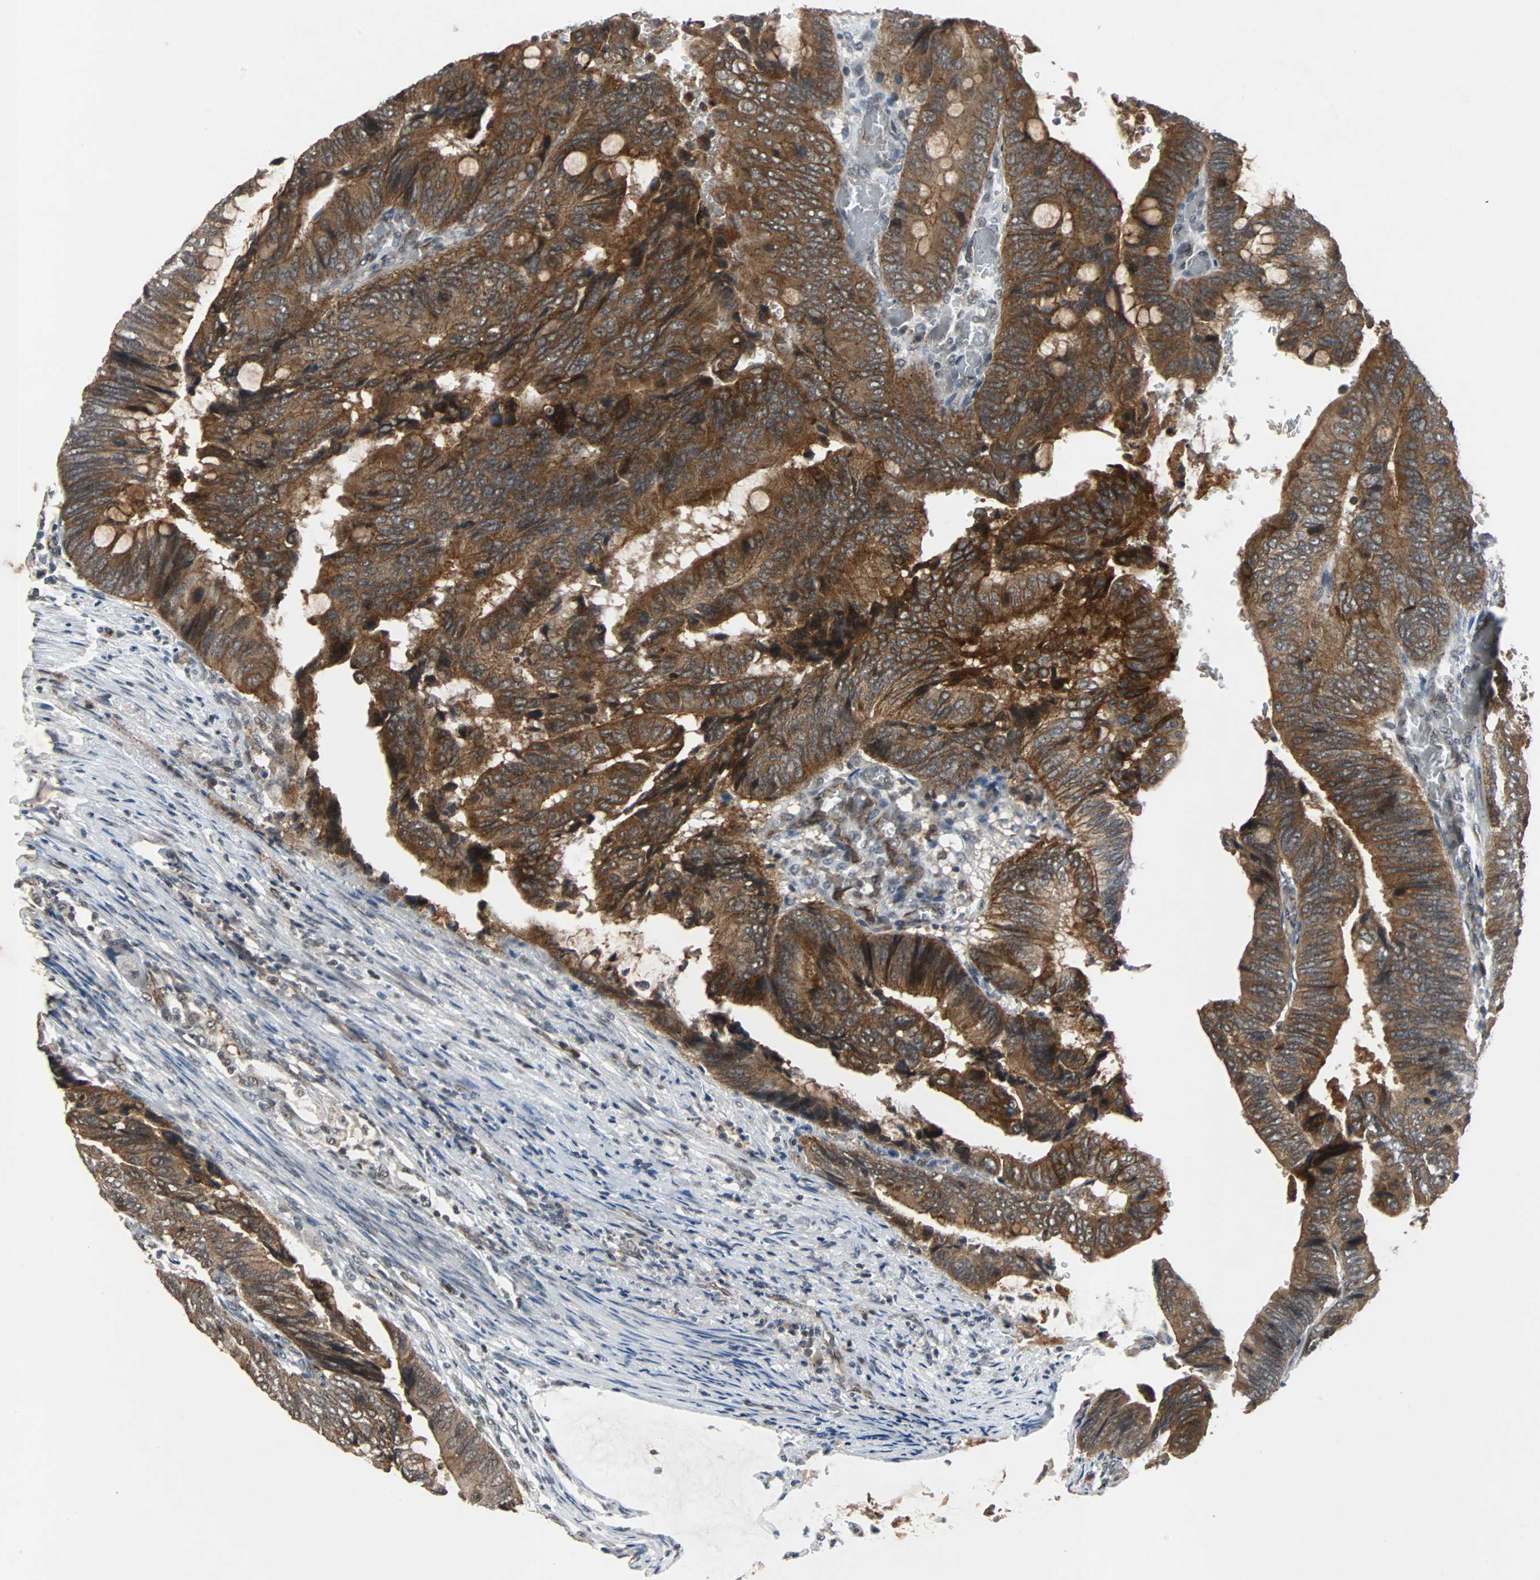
{"staining": {"intensity": "strong", "quantity": ">75%", "location": "cytoplasmic/membranous"}, "tissue": "colorectal cancer", "cell_type": "Tumor cells", "image_type": "cancer", "snomed": [{"axis": "morphology", "description": "Normal tissue, NOS"}, {"axis": "morphology", "description": "Adenocarcinoma, NOS"}, {"axis": "topography", "description": "Rectum"}, {"axis": "topography", "description": "Peripheral nerve tissue"}], "caption": "High-magnification brightfield microscopy of colorectal cancer (adenocarcinoma) stained with DAB (3,3'-diaminobenzidine) (brown) and counterstained with hematoxylin (blue). tumor cells exhibit strong cytoplasmic/membranous expression is appreciated in about>75% of cells.", "gene": "LSR", "patient": {"sex": "male", "age": 92}}